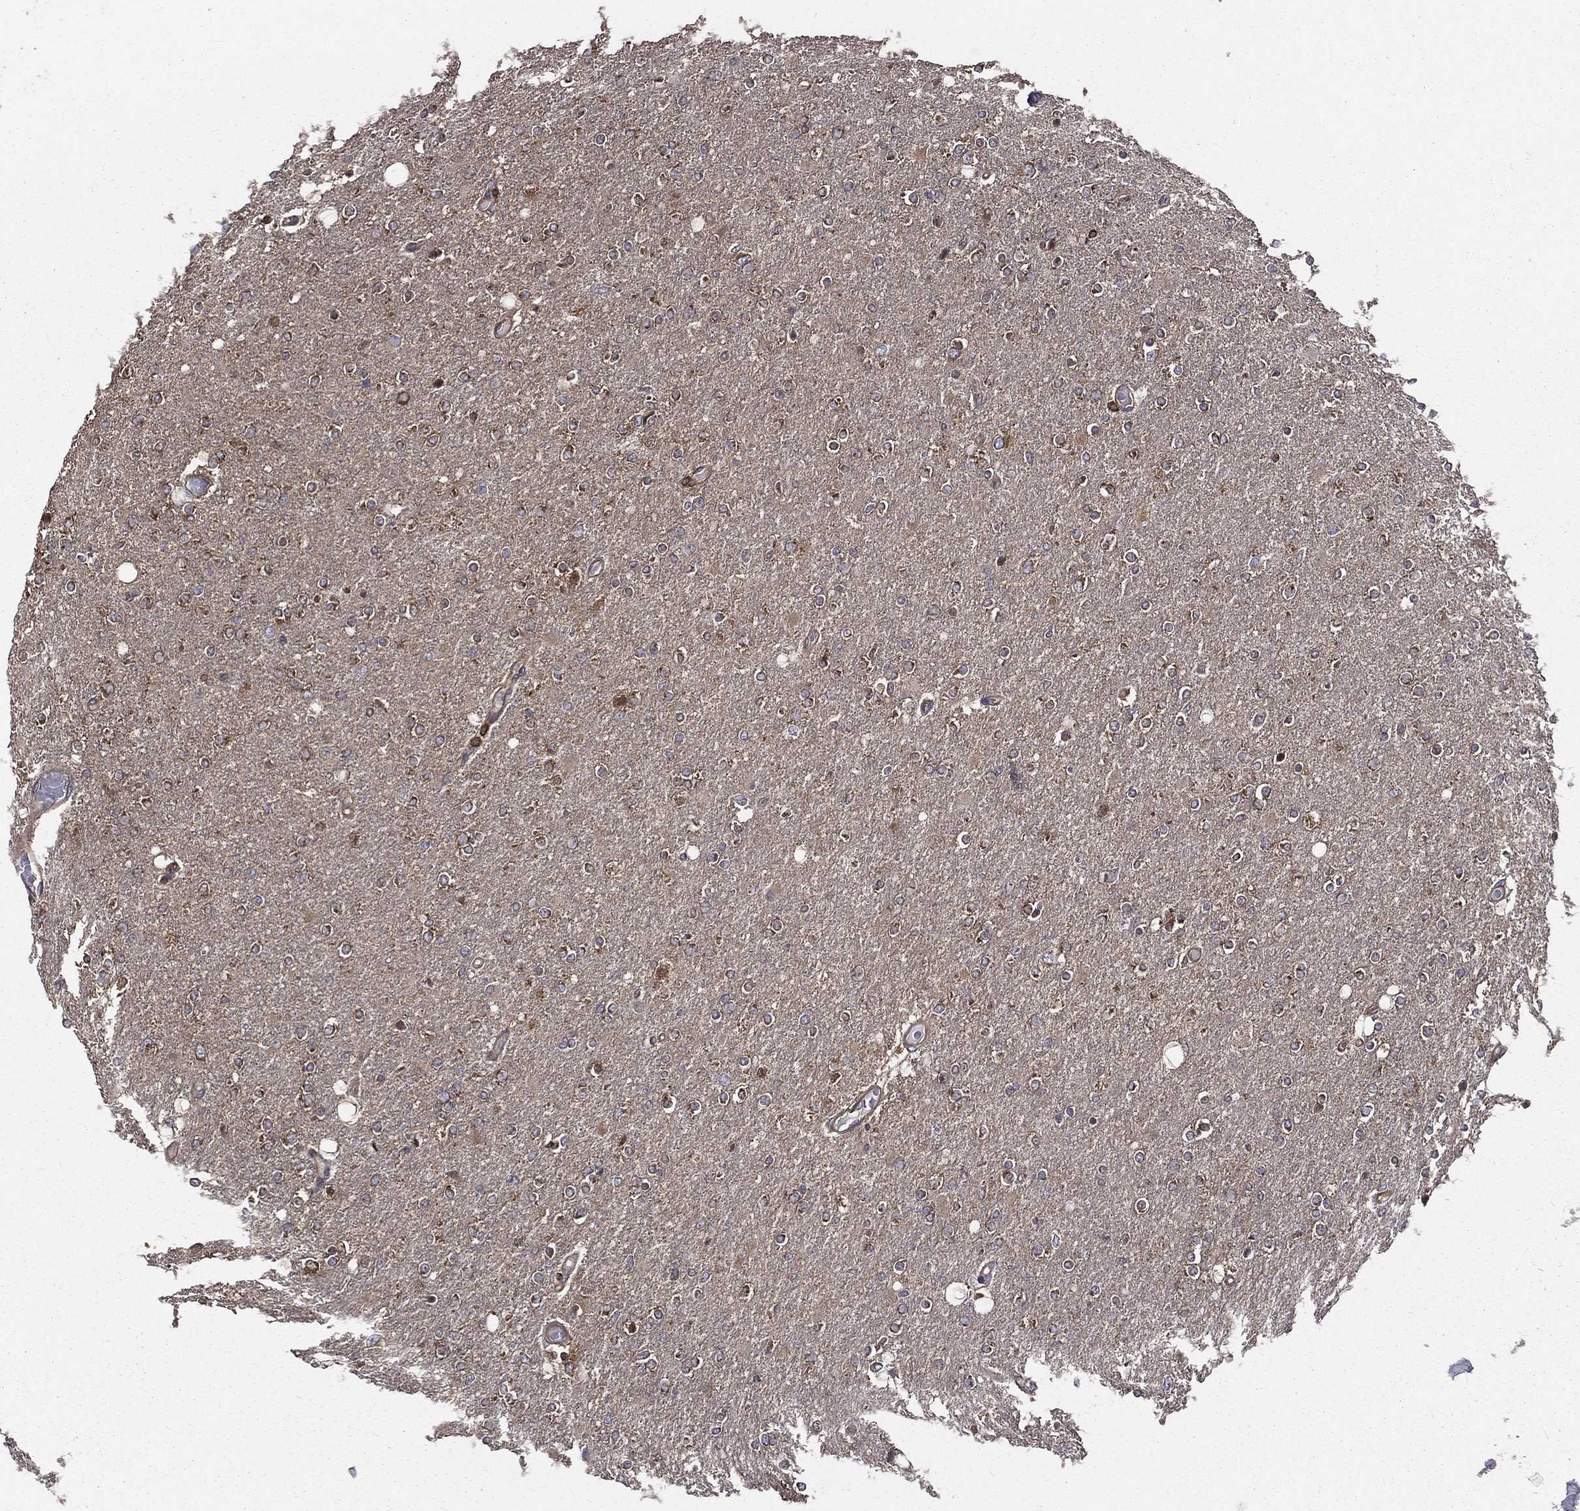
{"staining": {"intensity": "moderate", "quantity": "25%-75%", "location": "cytoplasmic/membranous"}, "tissue": "glioma", "cell_type": "Tumor cells", "image_type": "cancer", "snomed": [{"axis": "morphology", "description": "Glioma, malignant, High grade"}, {"axis": "topography", "description": "Cerebral cortex"}], "caption": "Brown immunohistochemical staining in malignant glioma (high-grade) exhibits moderate cytoplasmic/membranous staining in approximately 25%-75% of tumor cells.", "gene": "SARS1", "patient": {"sex": "male", "age": 70}}